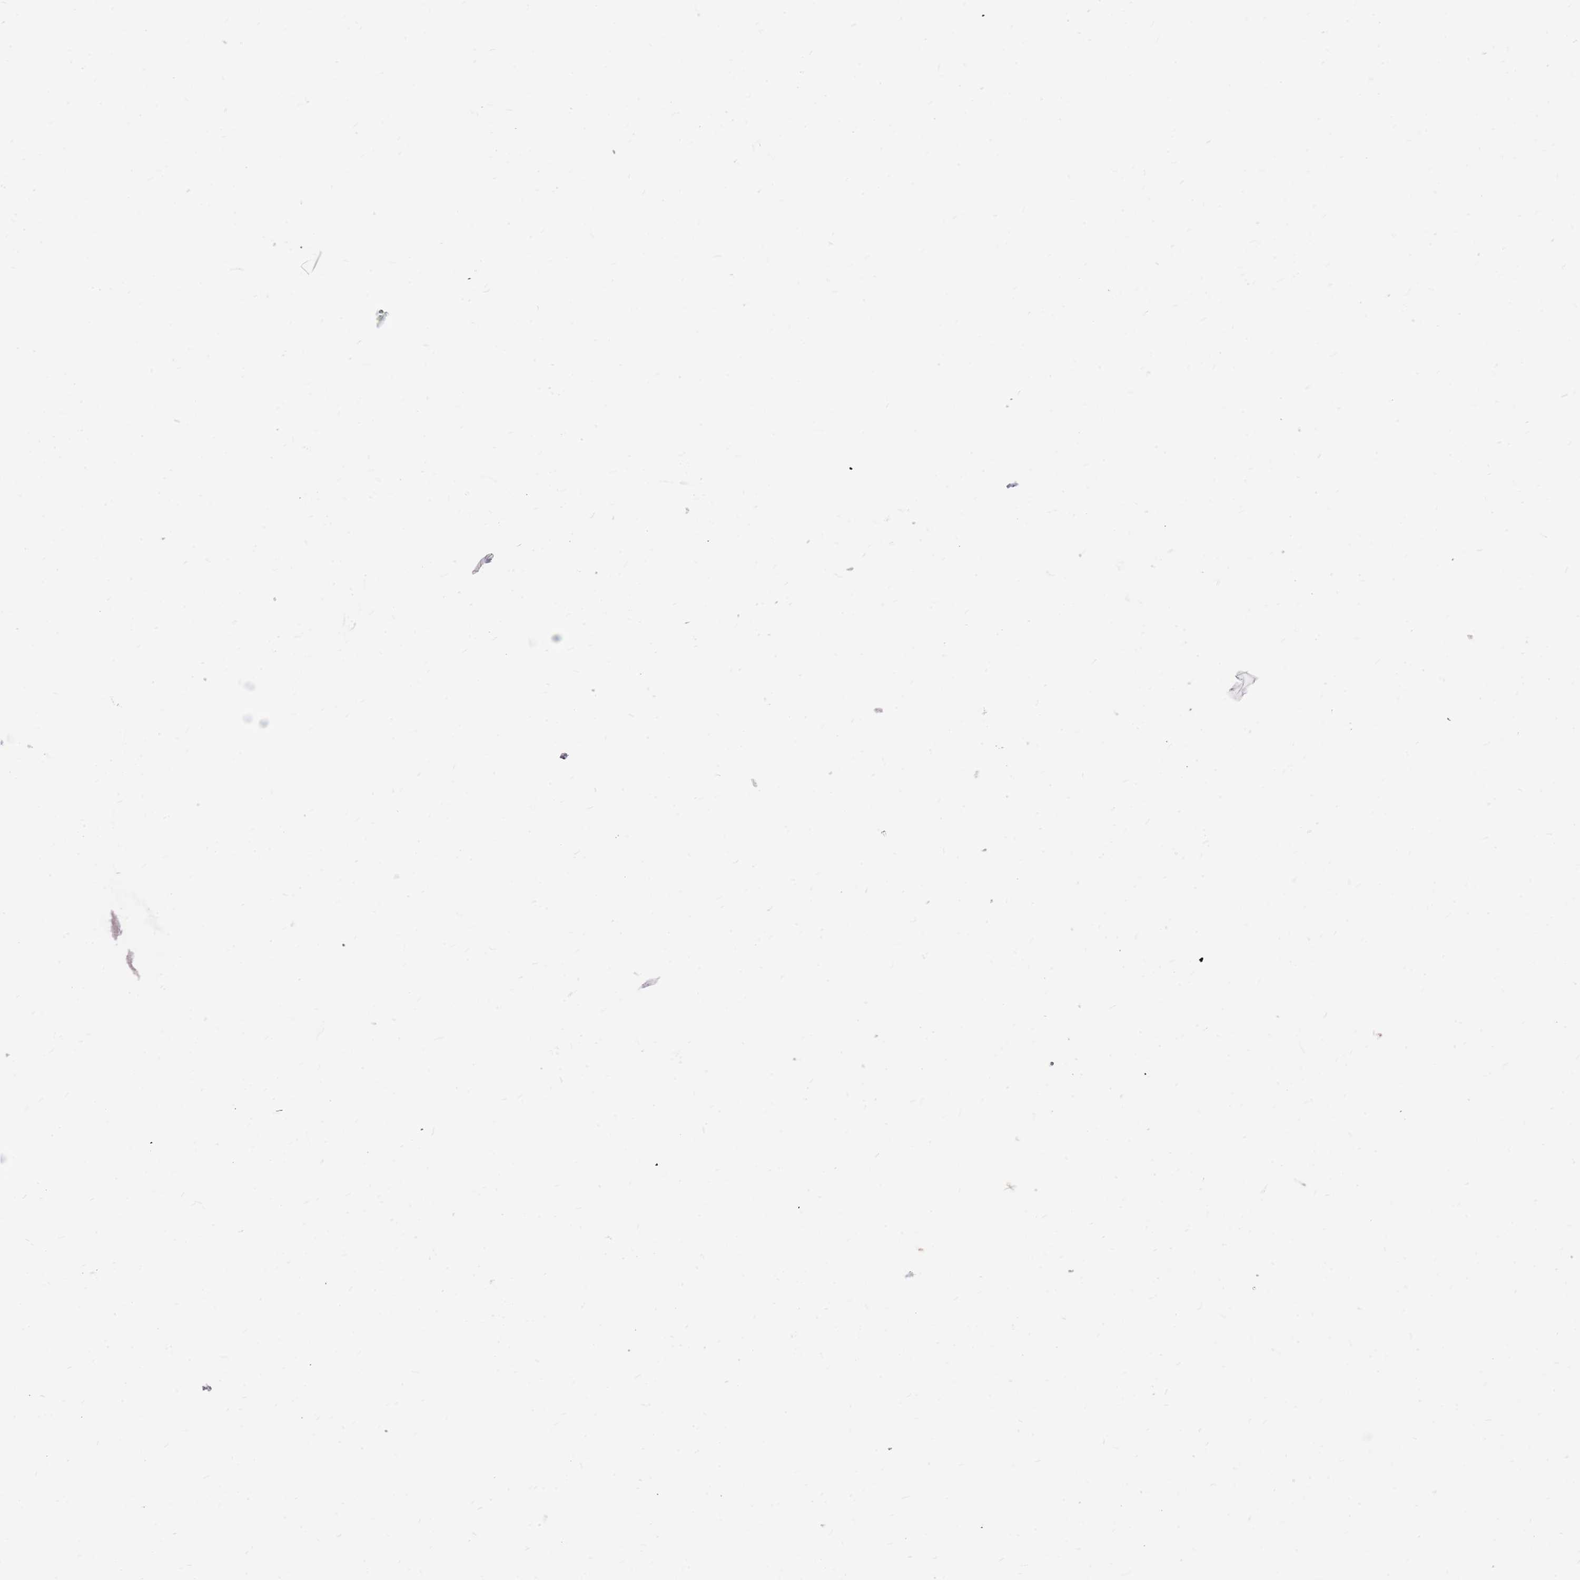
{"staining": {"intensity": "negative", "quantity": "none", "location": "none"}, "tissue": "cerebral cortex", "cell_type": "Endothelial cells", "image_type": "normal", "snomed": [{"axis": "morphology", "description": "Normal tissue, NOS"}, {"axis": "topography", "description": "Cerebral cortex"}], "caption": "Immunohistochemistry image of benign cerebral cortex: cerebral cortex stained with DAB (3,3'-diaminobenzidine) exhibits no significant protein positivity in endothelial cells. The staining was performed using DAB to visualize the protein expression in brown, while the nuclei were stained in blue with hematoxylin (Magnification: 20x).", "gene": "CMTR2", "patient": {"sex": "female", "age": 64}}